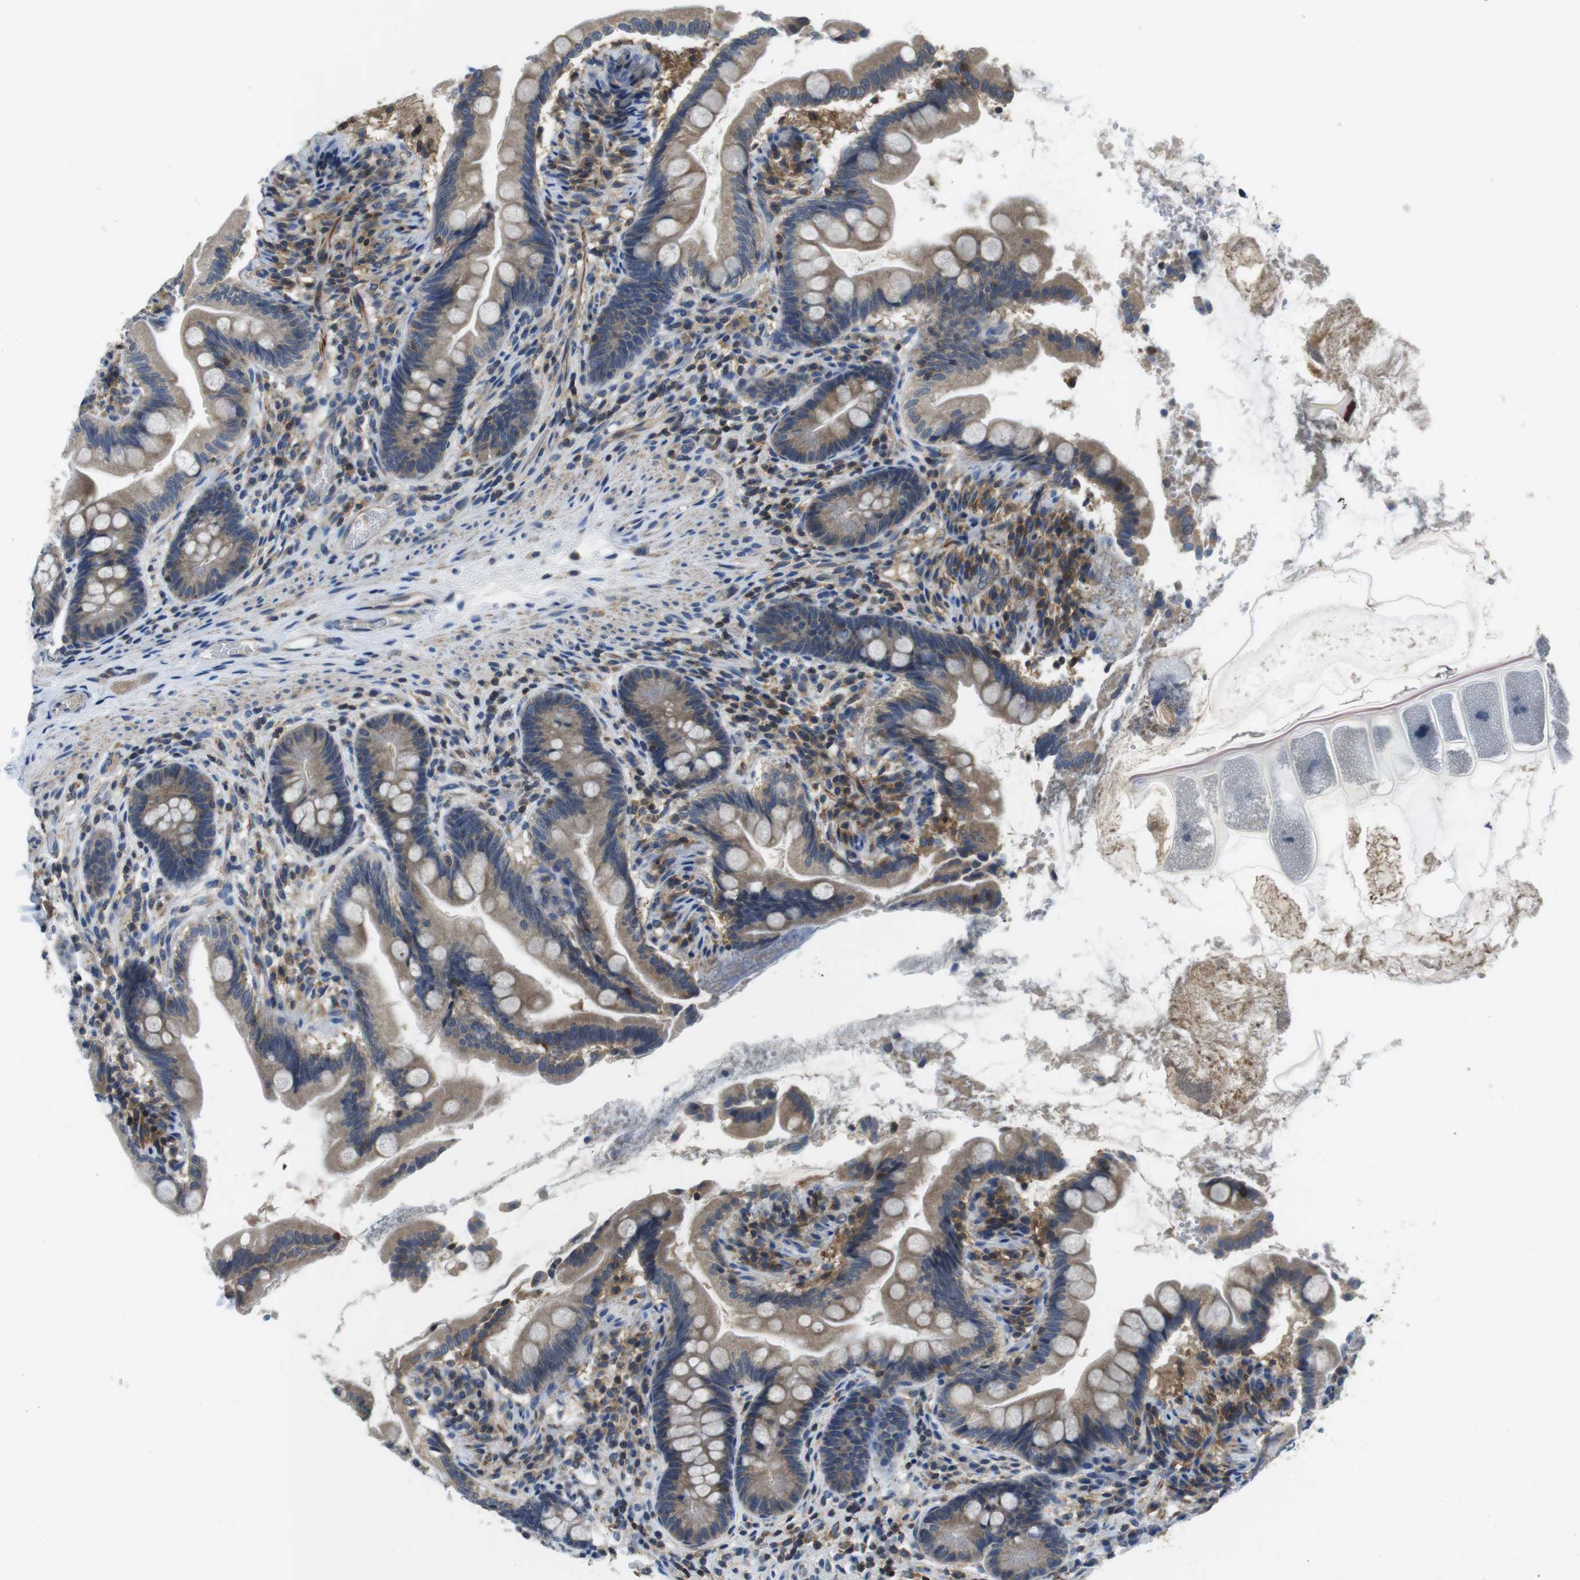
{"staining": {"intensity": "weak", "quantity": ">75%", "location": "cytoplasmic/membranous"}, "tissue": "small intestine", "cell_type": "Glandular cells", "image_type": "normal", "snomed": [{"axis": "morphology", "description": "Normal tissue, NOS"}, {"axis": "topography", "description": "Small intestine"}], "caption": "Immunohistochemistry histopathology image of normal small intestine: small intestine stained using immunohistochemistry (IHC) demonstrates low levels of weak protein expression localized specifically in the cytoplasmic/membranous of glandular cells, appearing as a cytoplasmic/membranous brown color.", "gene": "PIK3CD", "patient": {"sex": "female", "age": 56}}